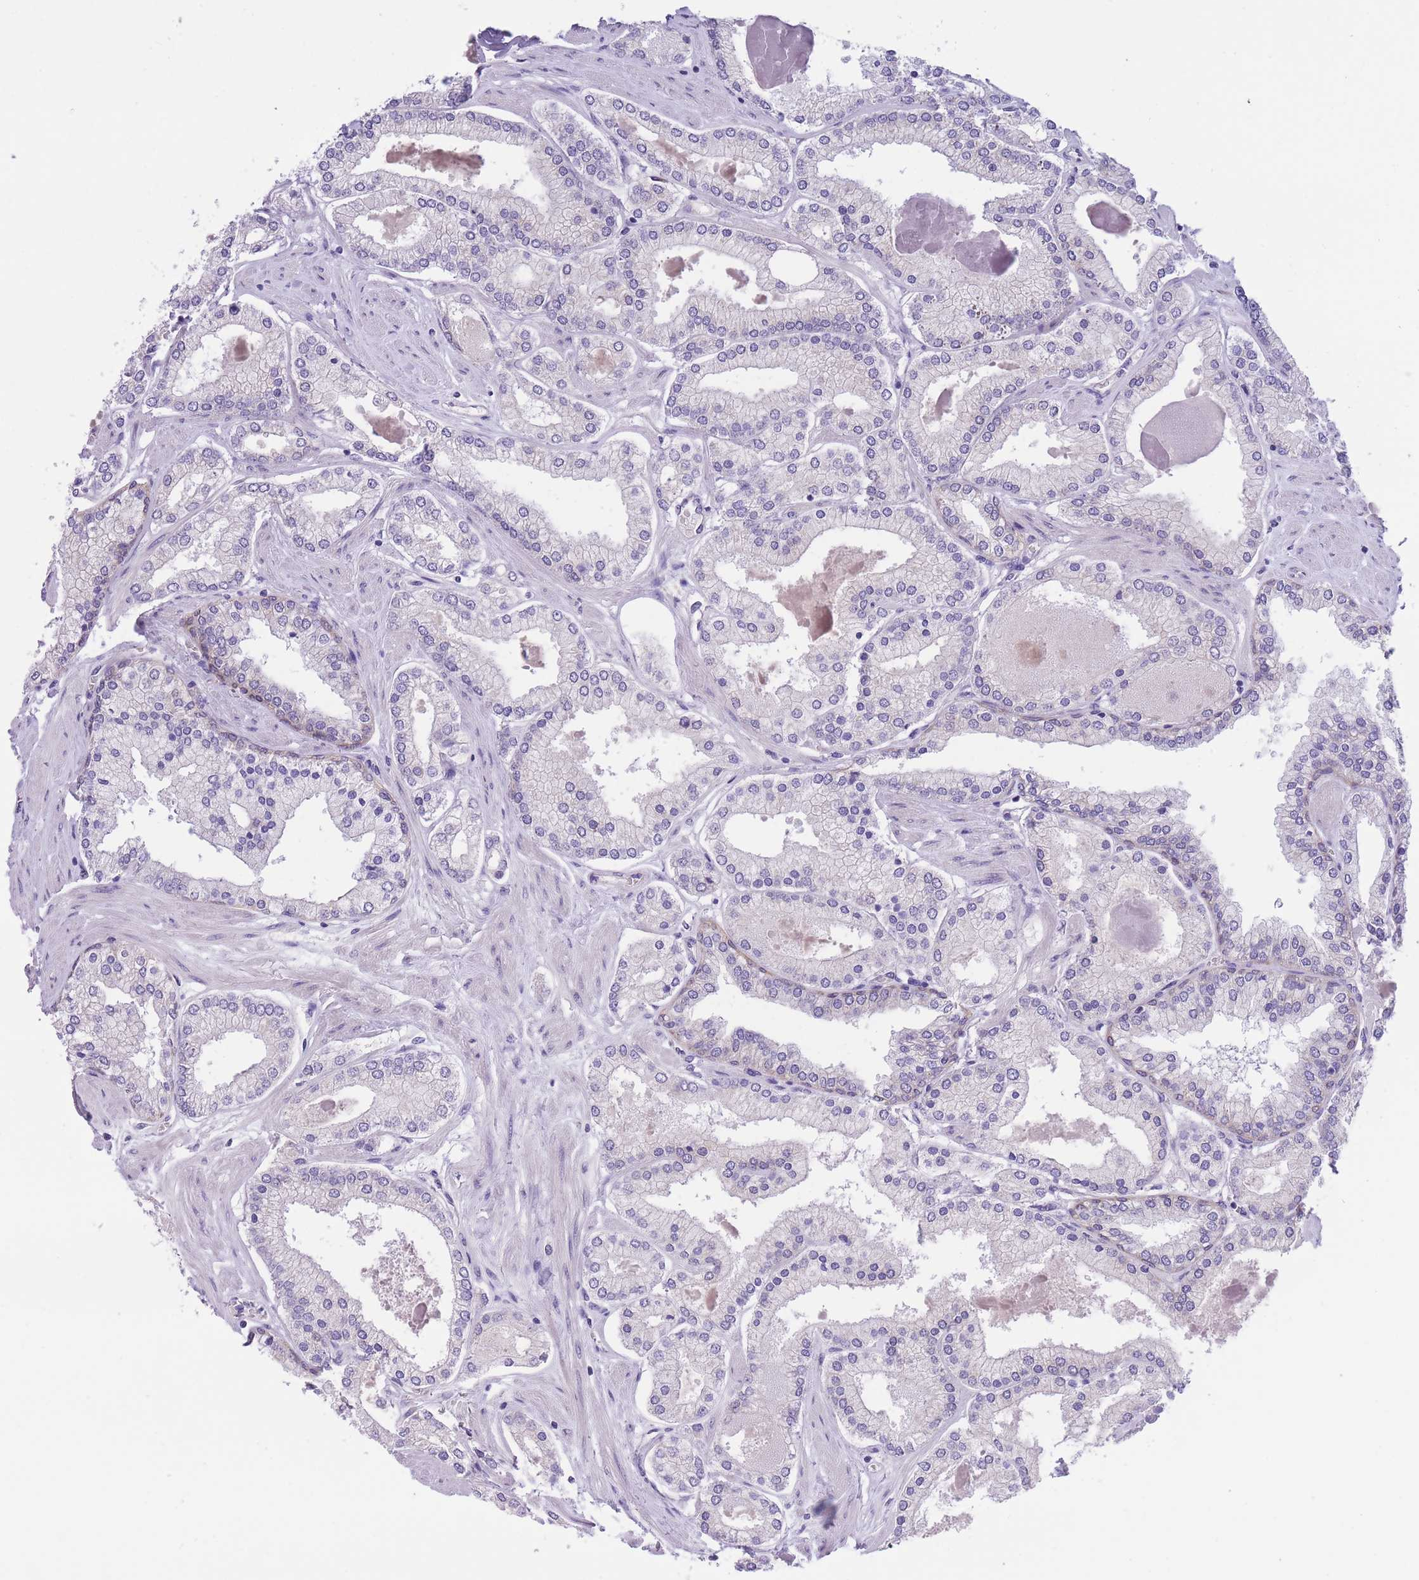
{"staining": {"intensity": "negative", "quantity": "none", "location": "none"}, "tissue": "prostate cancer", "cell_type": "Tumor cells", "image_type": "cancer", "snomed": [{"axis": "morphology", "description": "Adenocarcinoma, Low grade"}, {"axis": "topography", "description": "Prostate"}], "caption": "IHC photomicrograph of human low-grade adenocarcinoma (prostate) stained for a protein (brown), which exhibits no expression in tumor cells.", "gene": "WWOX", "patient": {"sex": "male", "age": 42}}